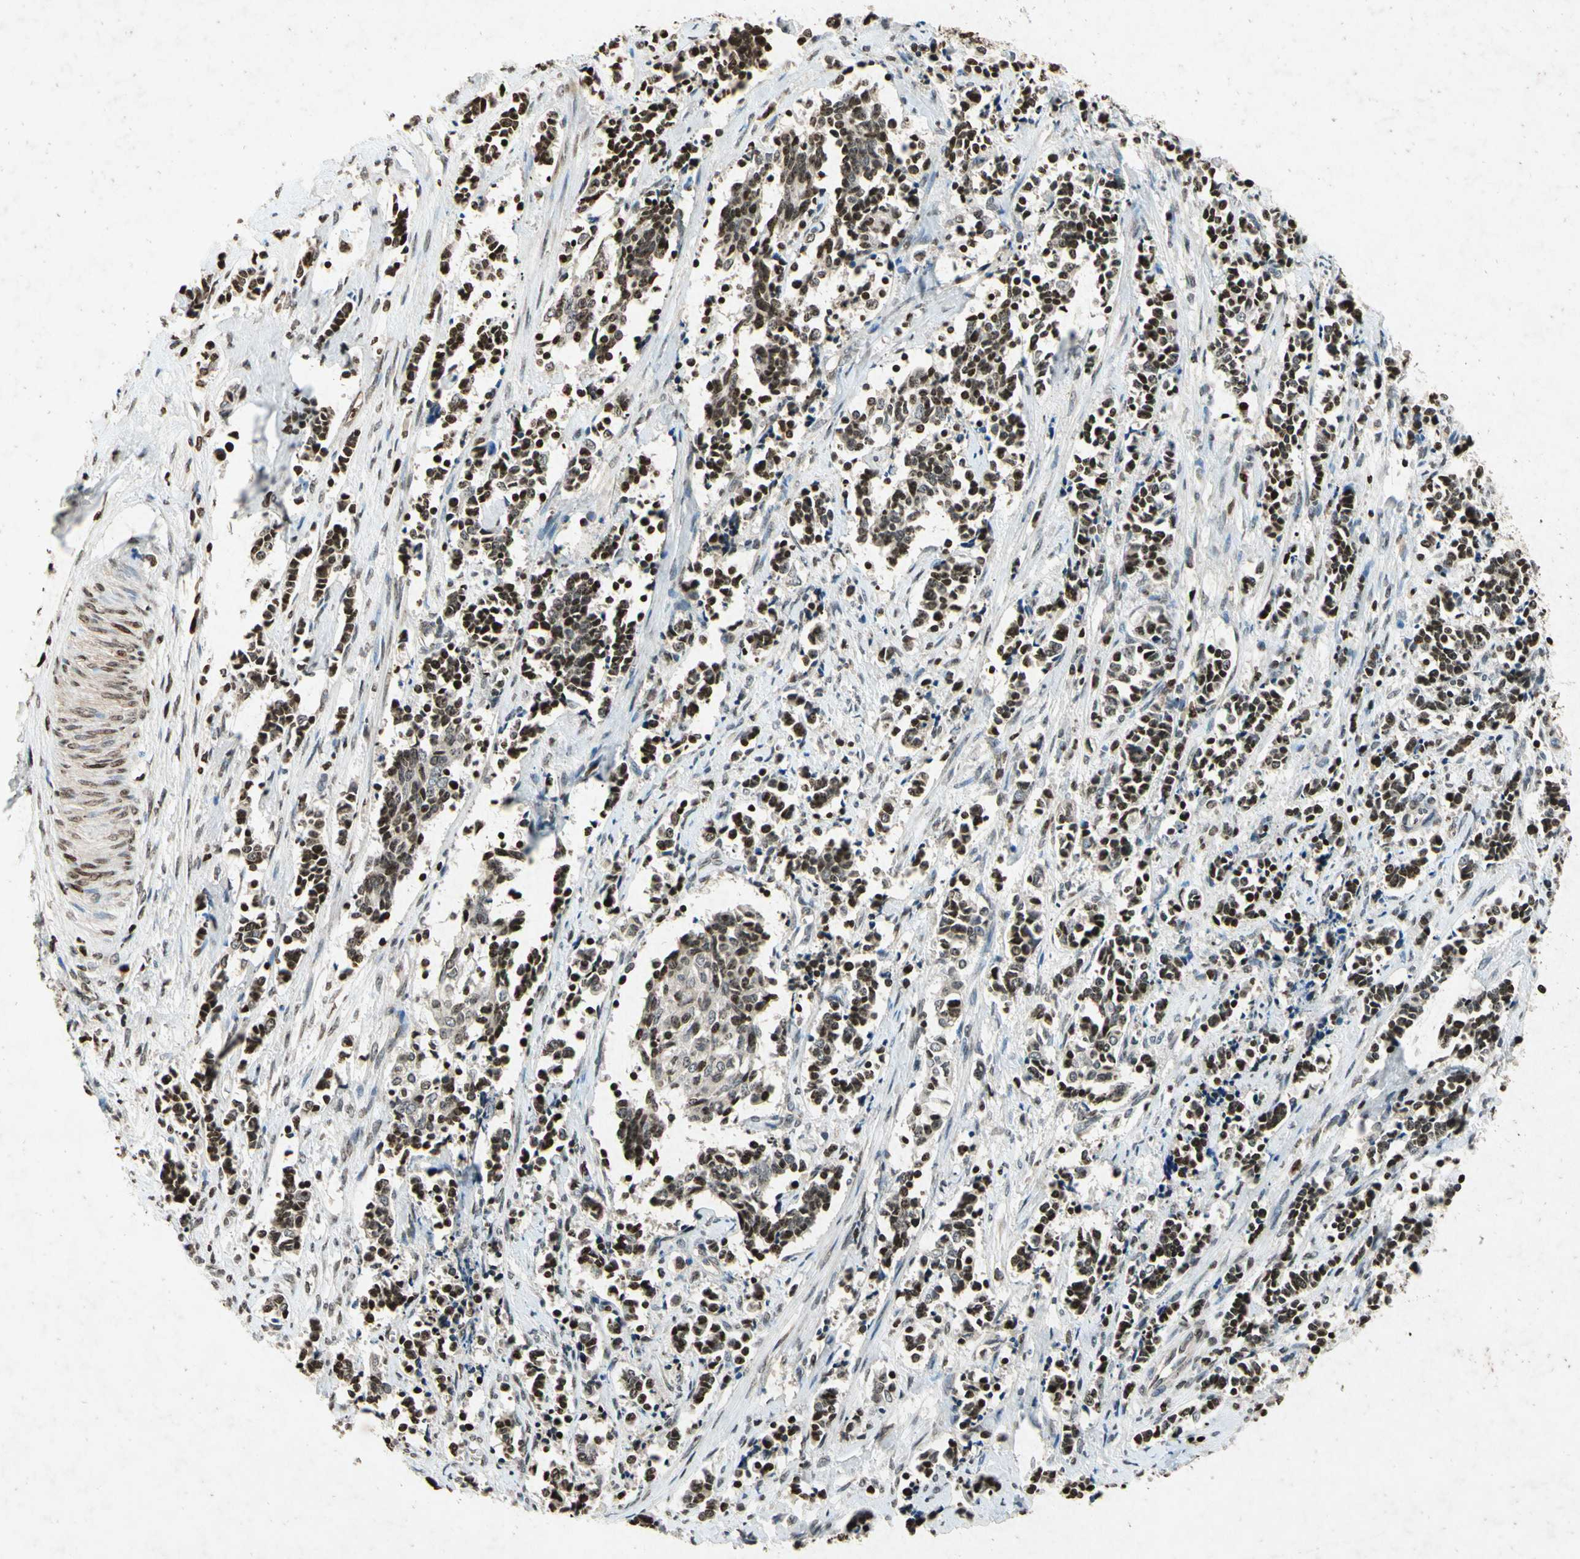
{"staining": {"intensity": "strong", "quantity": "25%-75%", "location": "nuclear"}, "tissue": "cervical cancer", "cell_type": "Tumor cells", "image_type": "cancer", "snomed": [{"axis": "morphology", "description": "Squamous cell carcinoma, NOS"}, {"axis": "topography", "description": "Cervix"}], "caption": "Strong nuclear protein staining is appreciated in approximately 25%-75% of tumor cells in cervical squamous cell carcinoma.", "gene": "HOXB3", "patient": {"sex": "female", "age": 35}}